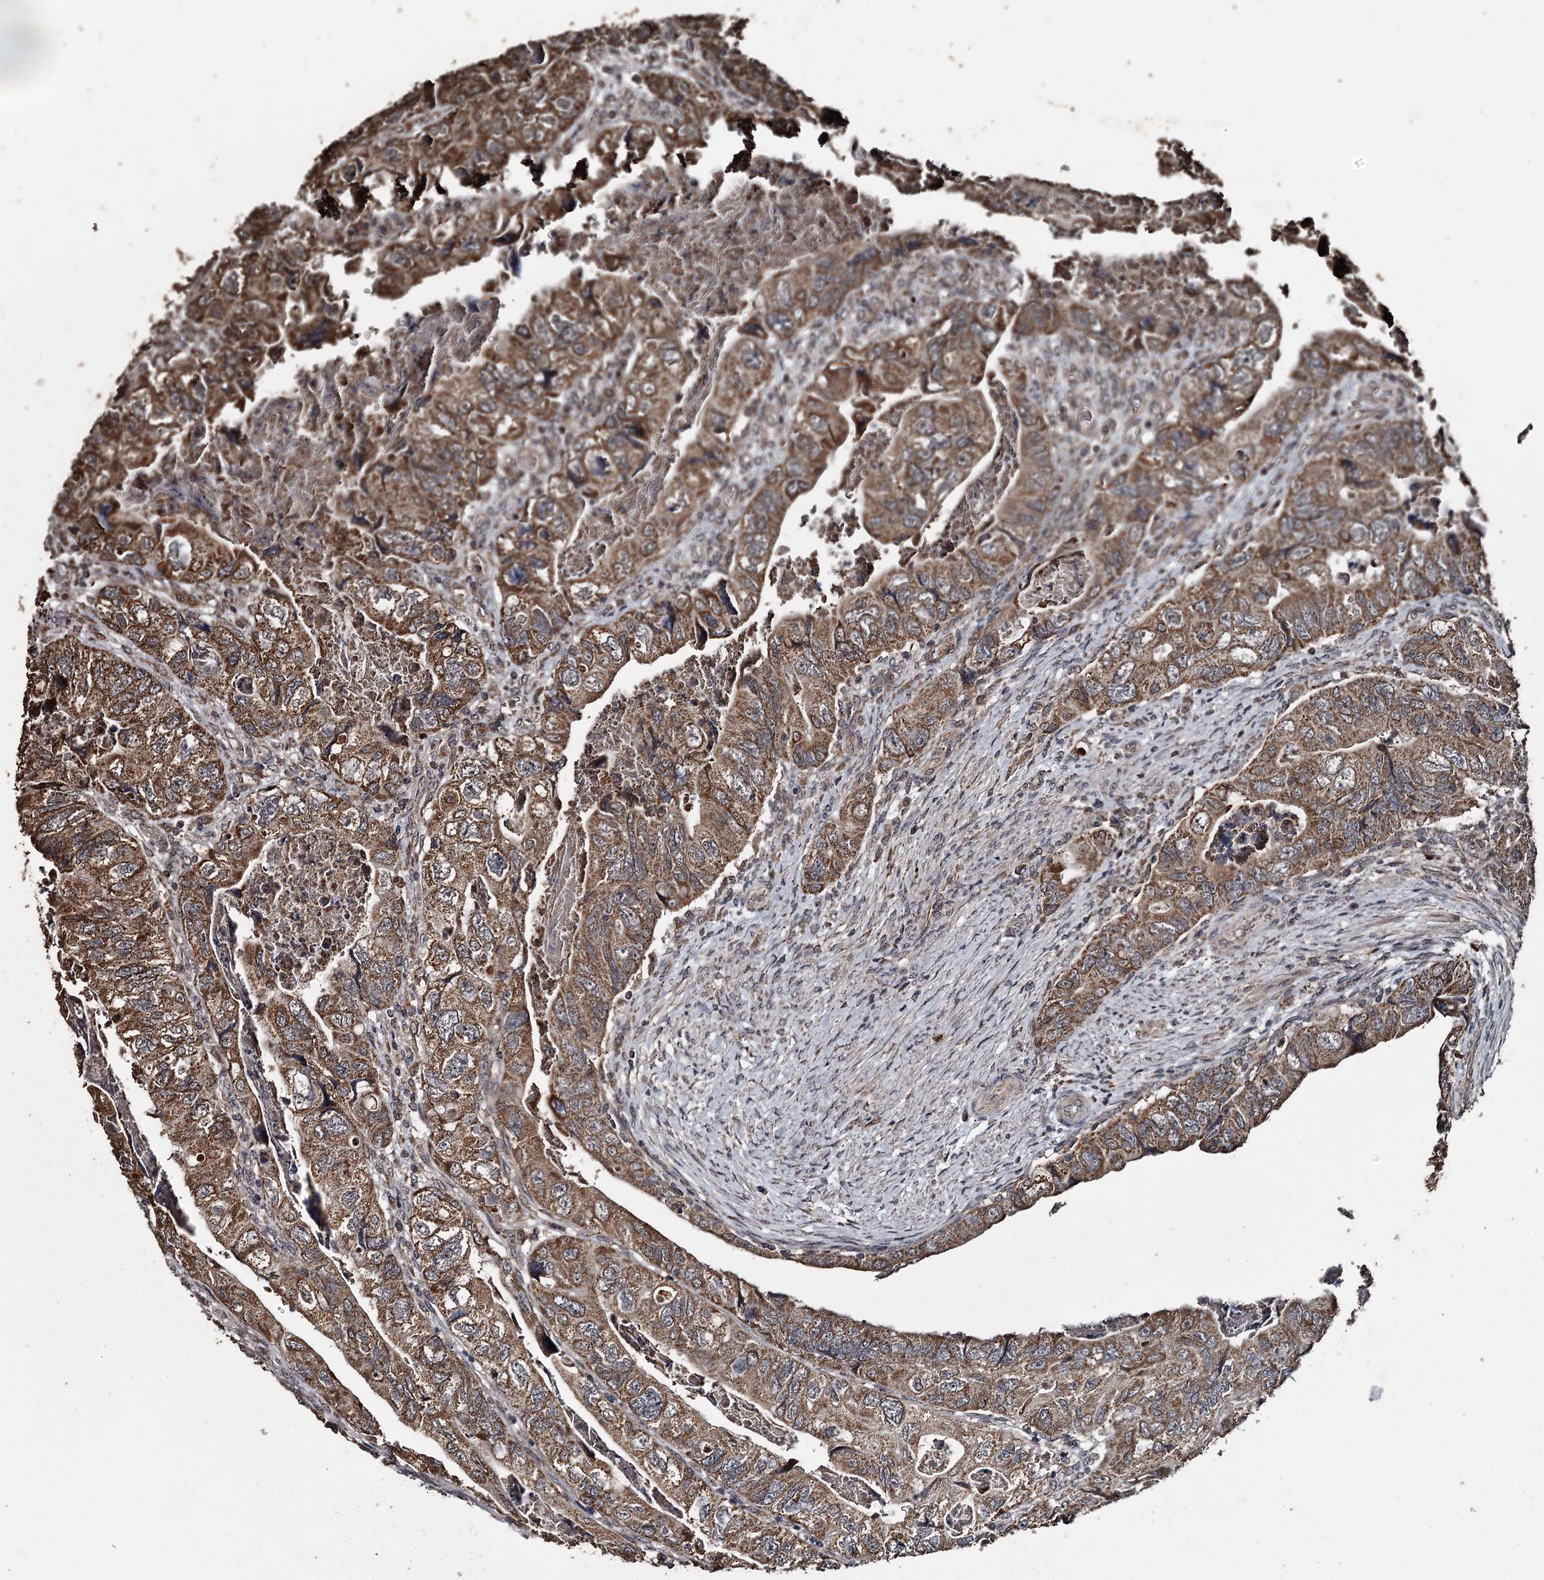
{"staining": {"intensity": "moderate", "quantity": ">75%", "location": "cytoplasmic/membranous"}, "tissue": "colorectal cancer", "cell_type": "Tumor cells", "image_type": "cancer", "snomed": [{"axis": "morphology", "description": "Adenocarcinoma, NOS"}, {"axis": "topography", "description": "Rectum"}], "caption": "A histopathology image of colorectal cancer stained for a protein reveals moderate cytoplasmic/membranous brown staining in tumor cells. (DAB = brown stain, brightfield microscopy at high magnification).", "gene": "WIPI1", "patient": {"sex": "male", "age": 63}}